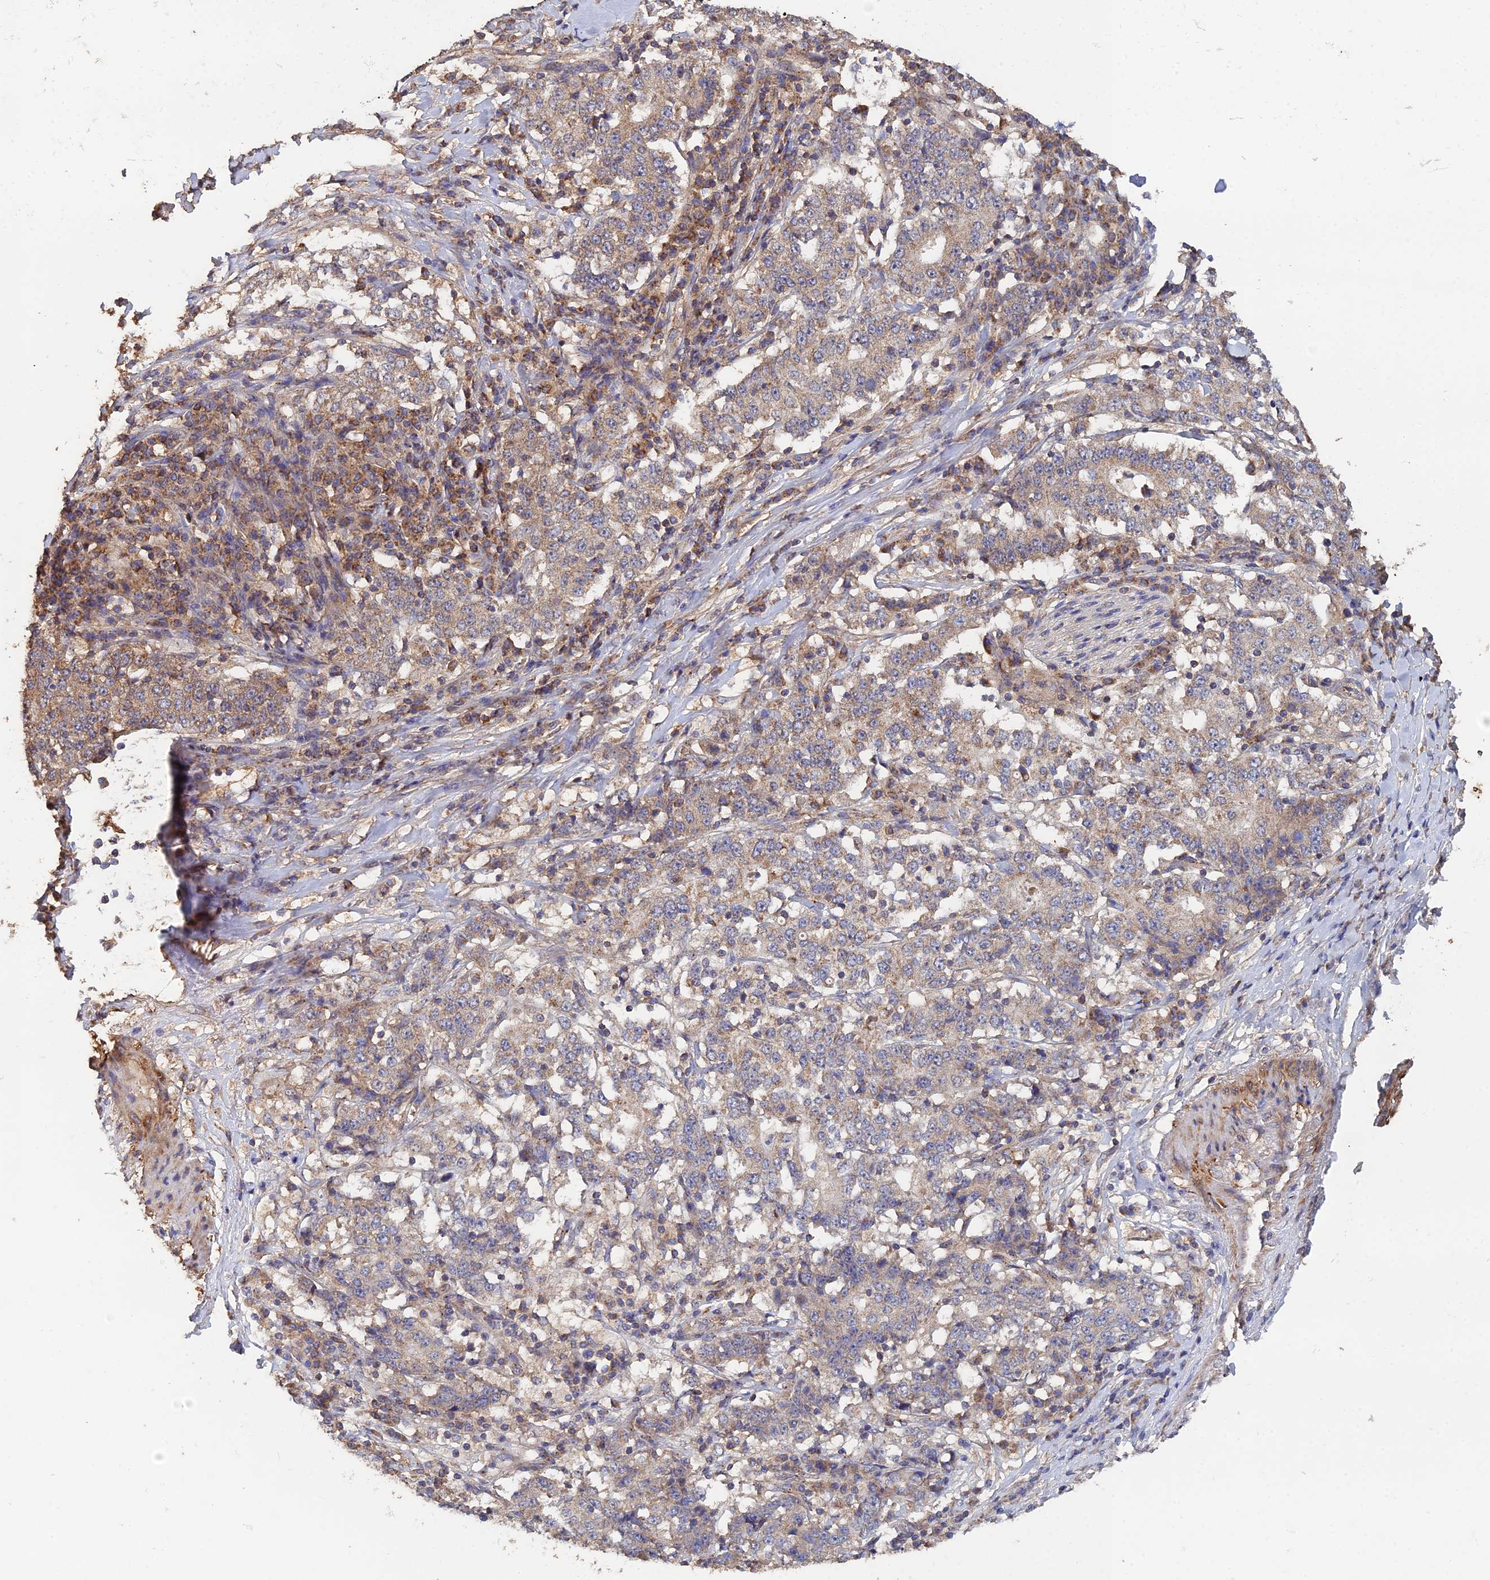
{"staining": {"intensity": "weak", "quantity": "25%-75%", "location": "cytoplasmic/membranous"}, "tissue": "stomach cancer", "cell_type": "Tumor cells", "image_type": "cancer", "snomed": [{"axis": "morphology", "description": "Adenocarcinoma, NOS"}, {"axis": "topography", "description": "Stomach"}], "caption": "This image exhibits IHC staining of stomach cancer (adenocarcinoma), with low weak cytoplasmic/membranous positivity in approximately 25%-75% of tumor cells.", "gene": "SPANXN4", "patient": {"sex": "male", "age": 59}}